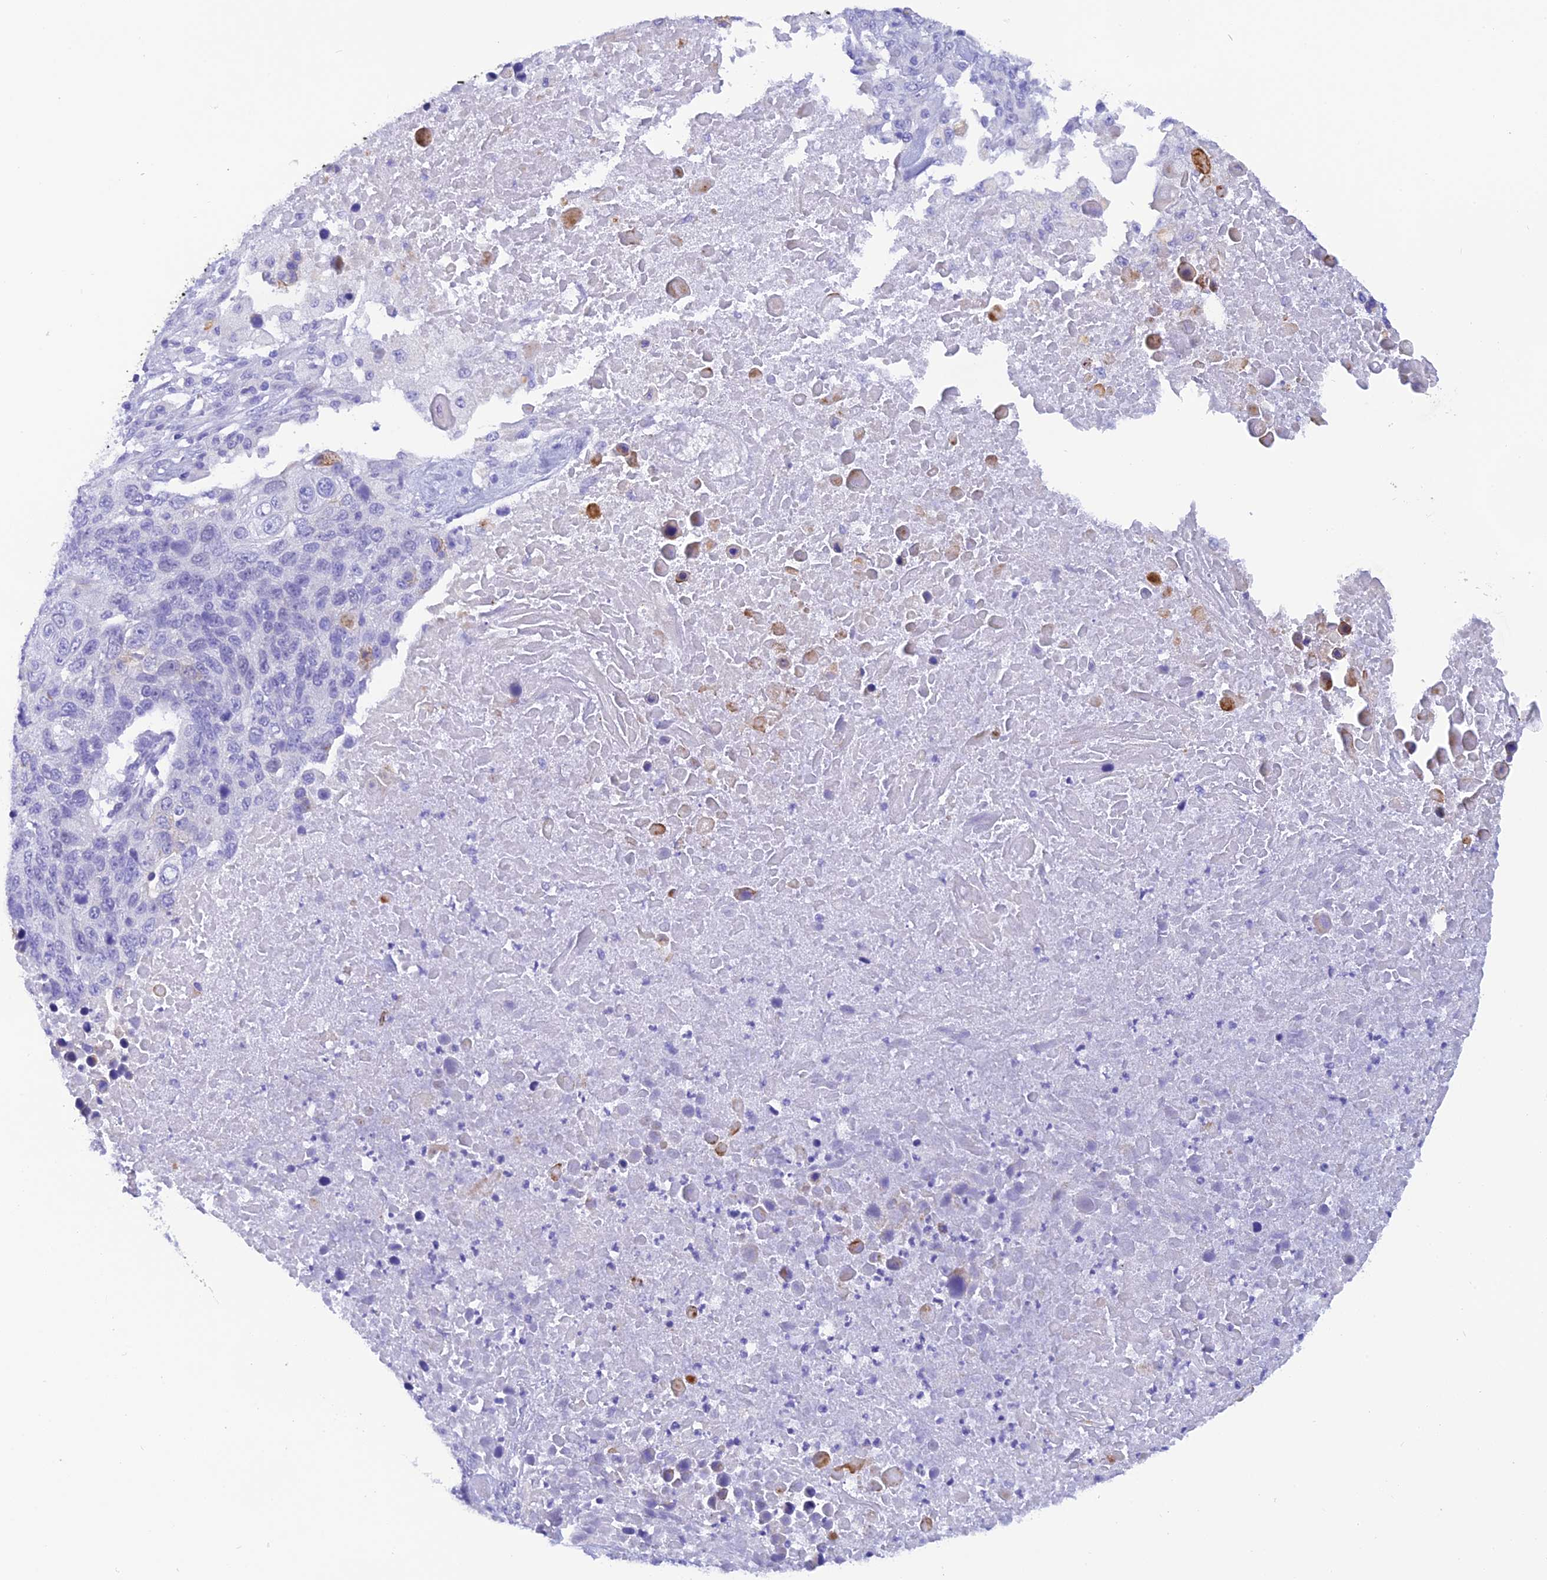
{"staining": {"intensity": "negative", "quantity": "none", "location": "none"}, "tissue": "lung cancer", "cell_type": "Tumor cells", "image_type": "cancer", "snomed": [{"axis": "morphology", "description": "Normal tissue, NOS"}, {"axis": "morphology", "description": "Squamous cell carcinoma, NOS"}, {"axis": "topography", "description": "Lymph node"}, {"axis": "topography", "description": "Lung"}], "caption": "Tumor cells show no significant staining in lung cancer (squamous cell carcinoma).", "gene": "KDELR3", "patient": {"sex": "male", "age": 66}}